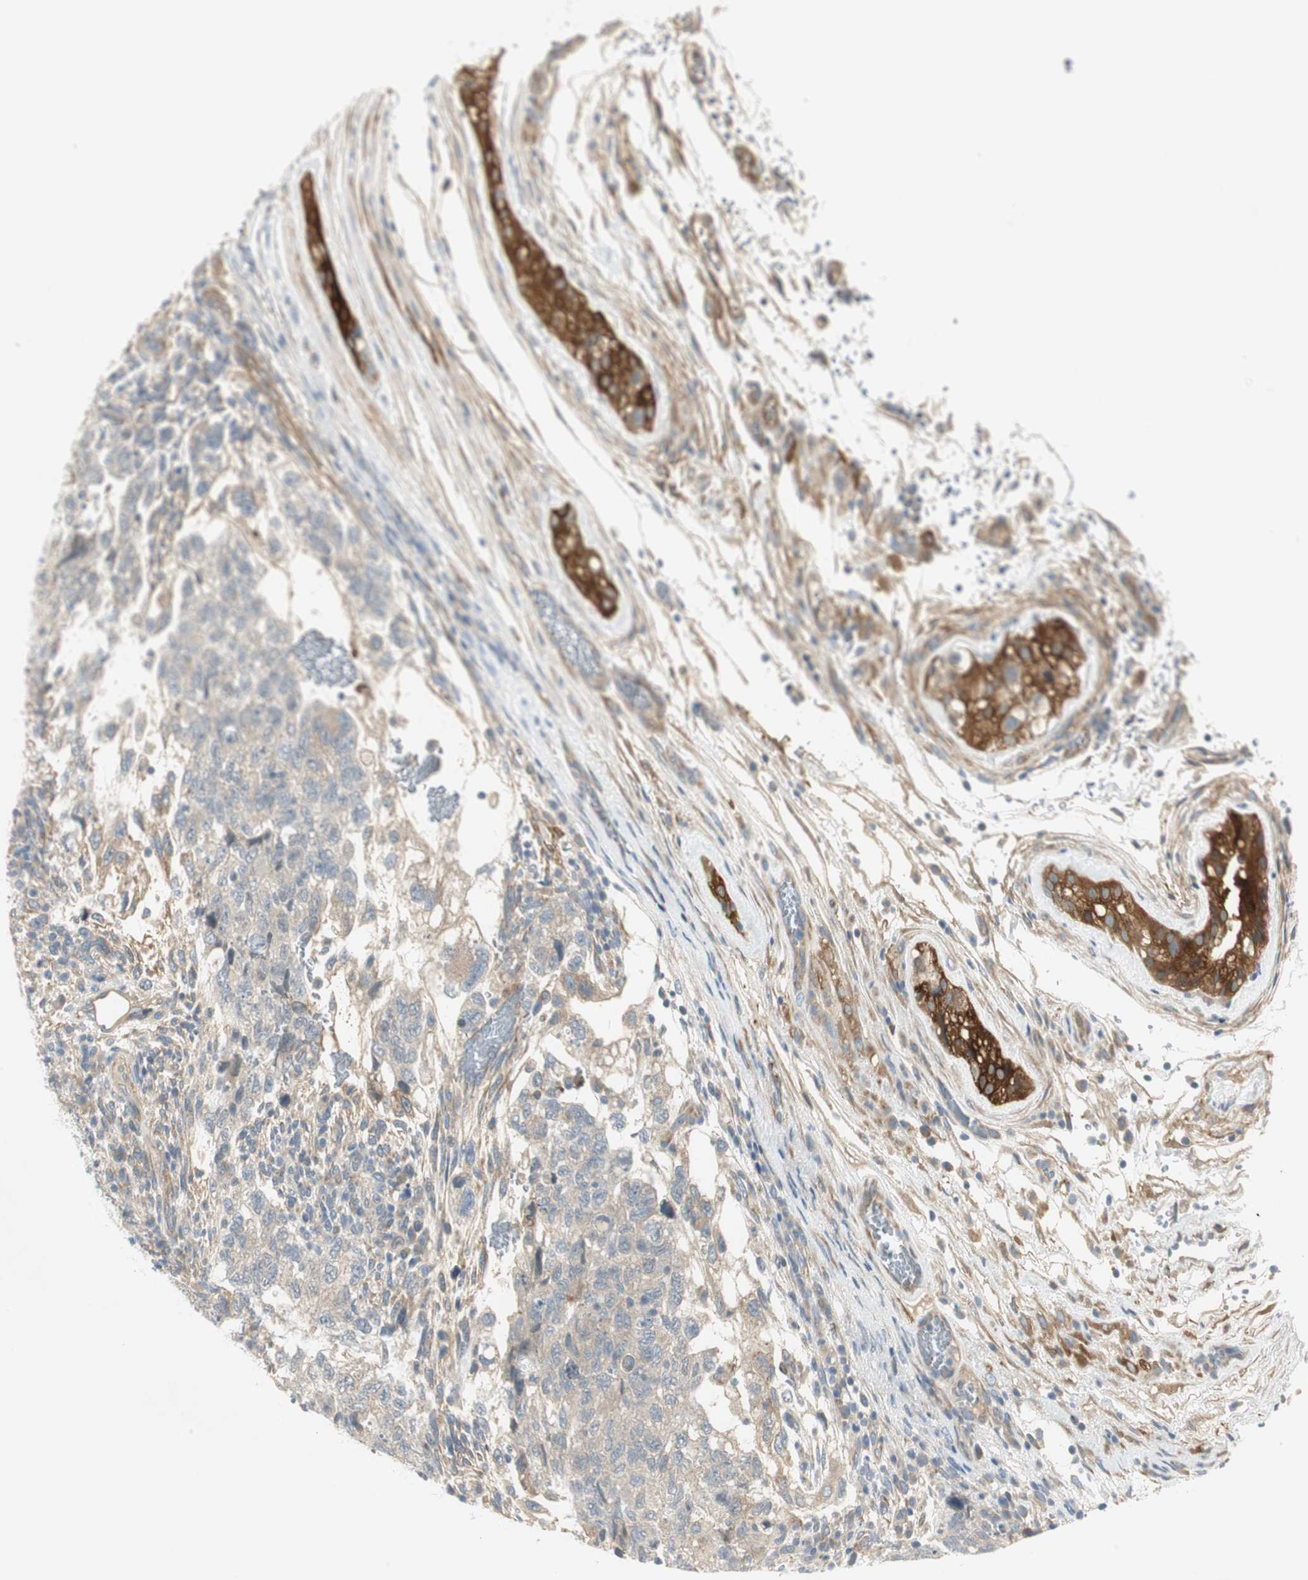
{"staining": {"intensity": "weak", "quantity": "<25%", "location": "cytoplasmic/membranous"}, "tissue": "testis cancer", "cell_type": "Tumor cells", "image_type": "cancer", "snomed": [{"axis": "morphology", "description": "Normal tissue, NOS"}, {"axis": "morphology", "description": "Carcinoma, Embryonal, NOS"}, {"axis": "topography", "description": "Testis"}], "caption": "This is an IHC micrograph of human testis cancer (embryonal carcinoma). There is no positivity in tumor cells.", "gene": "STON1-GTF2A1L", "patient": {"sex": "male", "age": 36}}